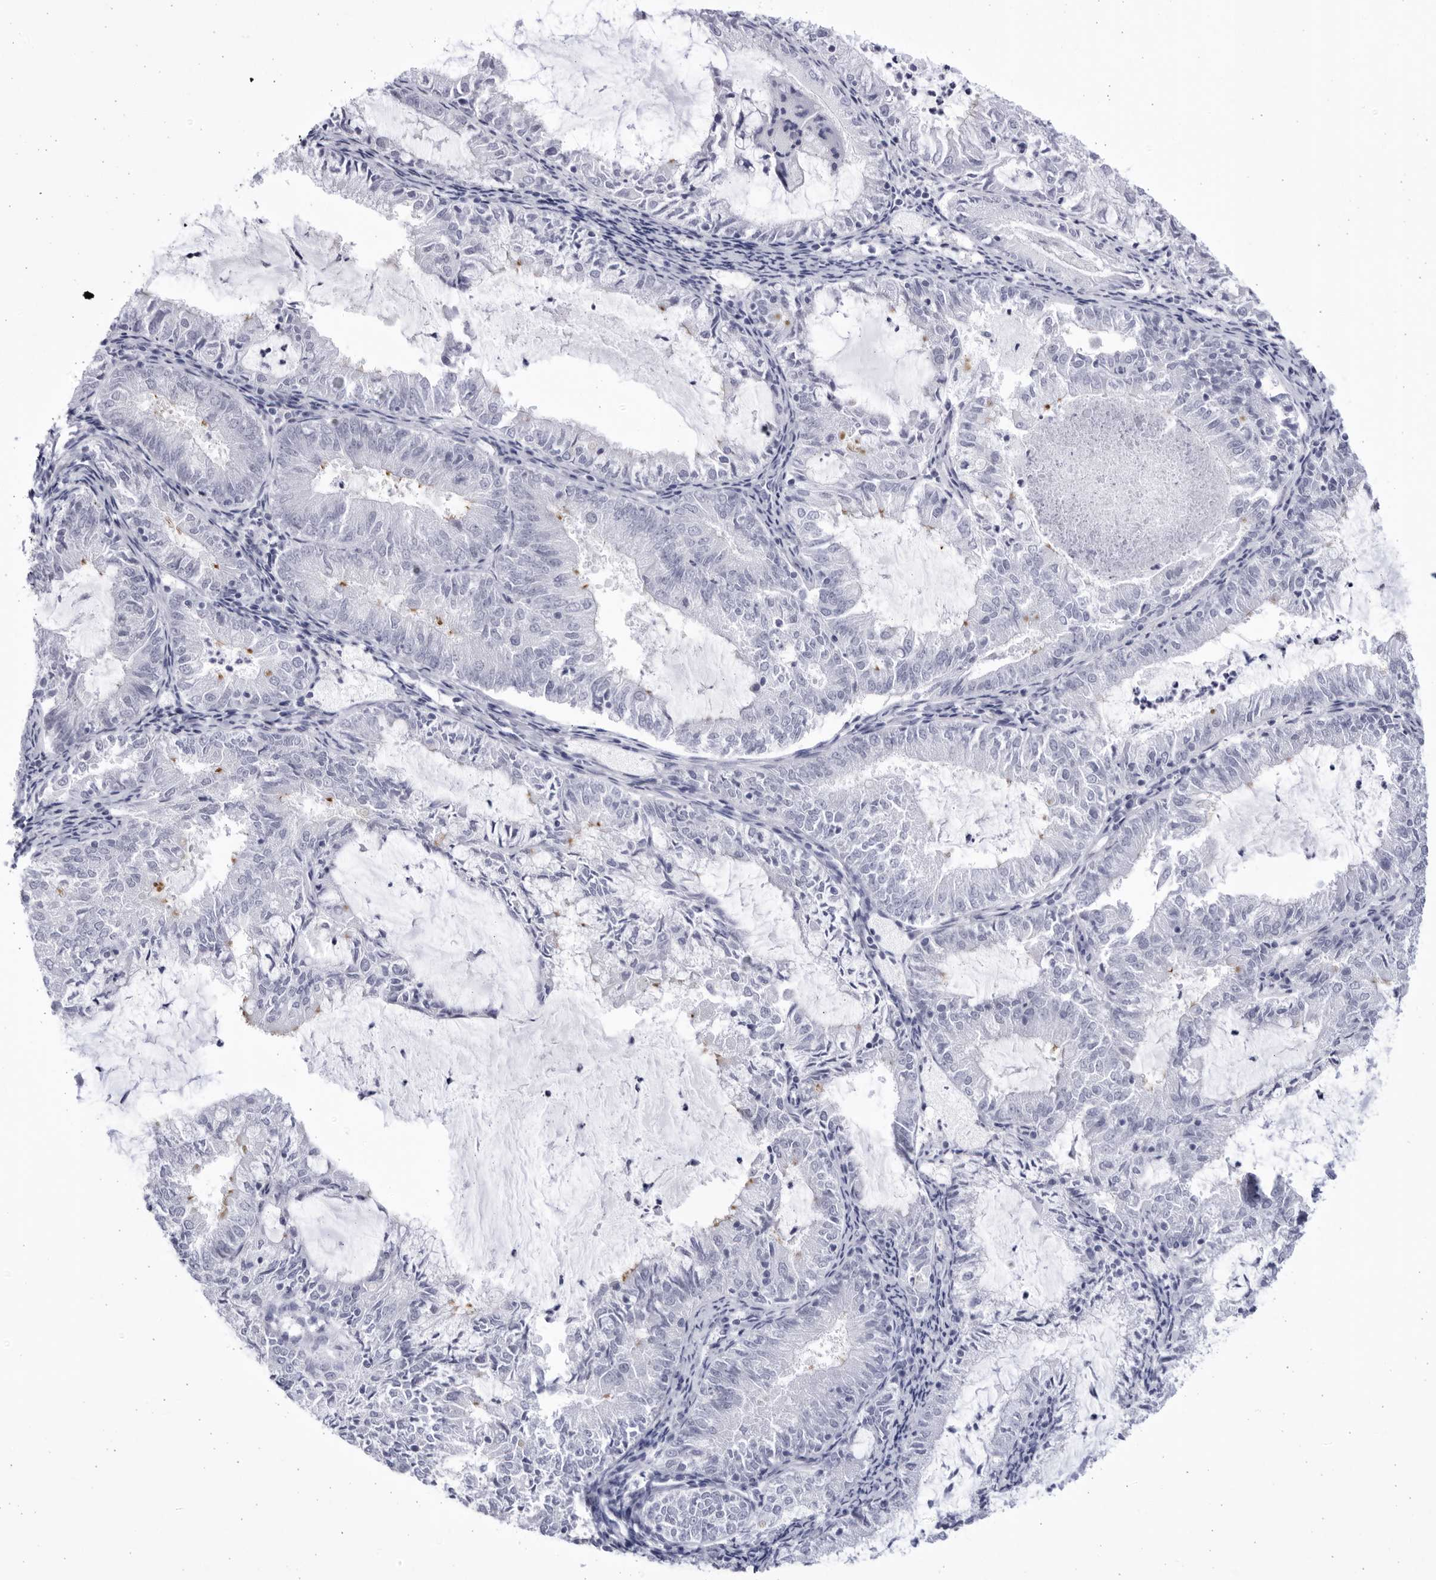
{"staining": {"intensity": "negative", "quantity": "none", "location": "none"}, "tissue": "endometrial cancer", "cell_type": "Tumor cells", "image_type": "cancer", "snomed": [{"axis": "morphology", "description": "Adenocarcinoma, NOS"}, {"axis": "topography", "description": "Endometrium"}], "caption": "DAB immunohistochemical staining of adenocarcinoma (endometrial) demonstrates no significant staining in tumor cells.", "gene": "CCDC181", "patient": {"sex": "female", "age": 57}}